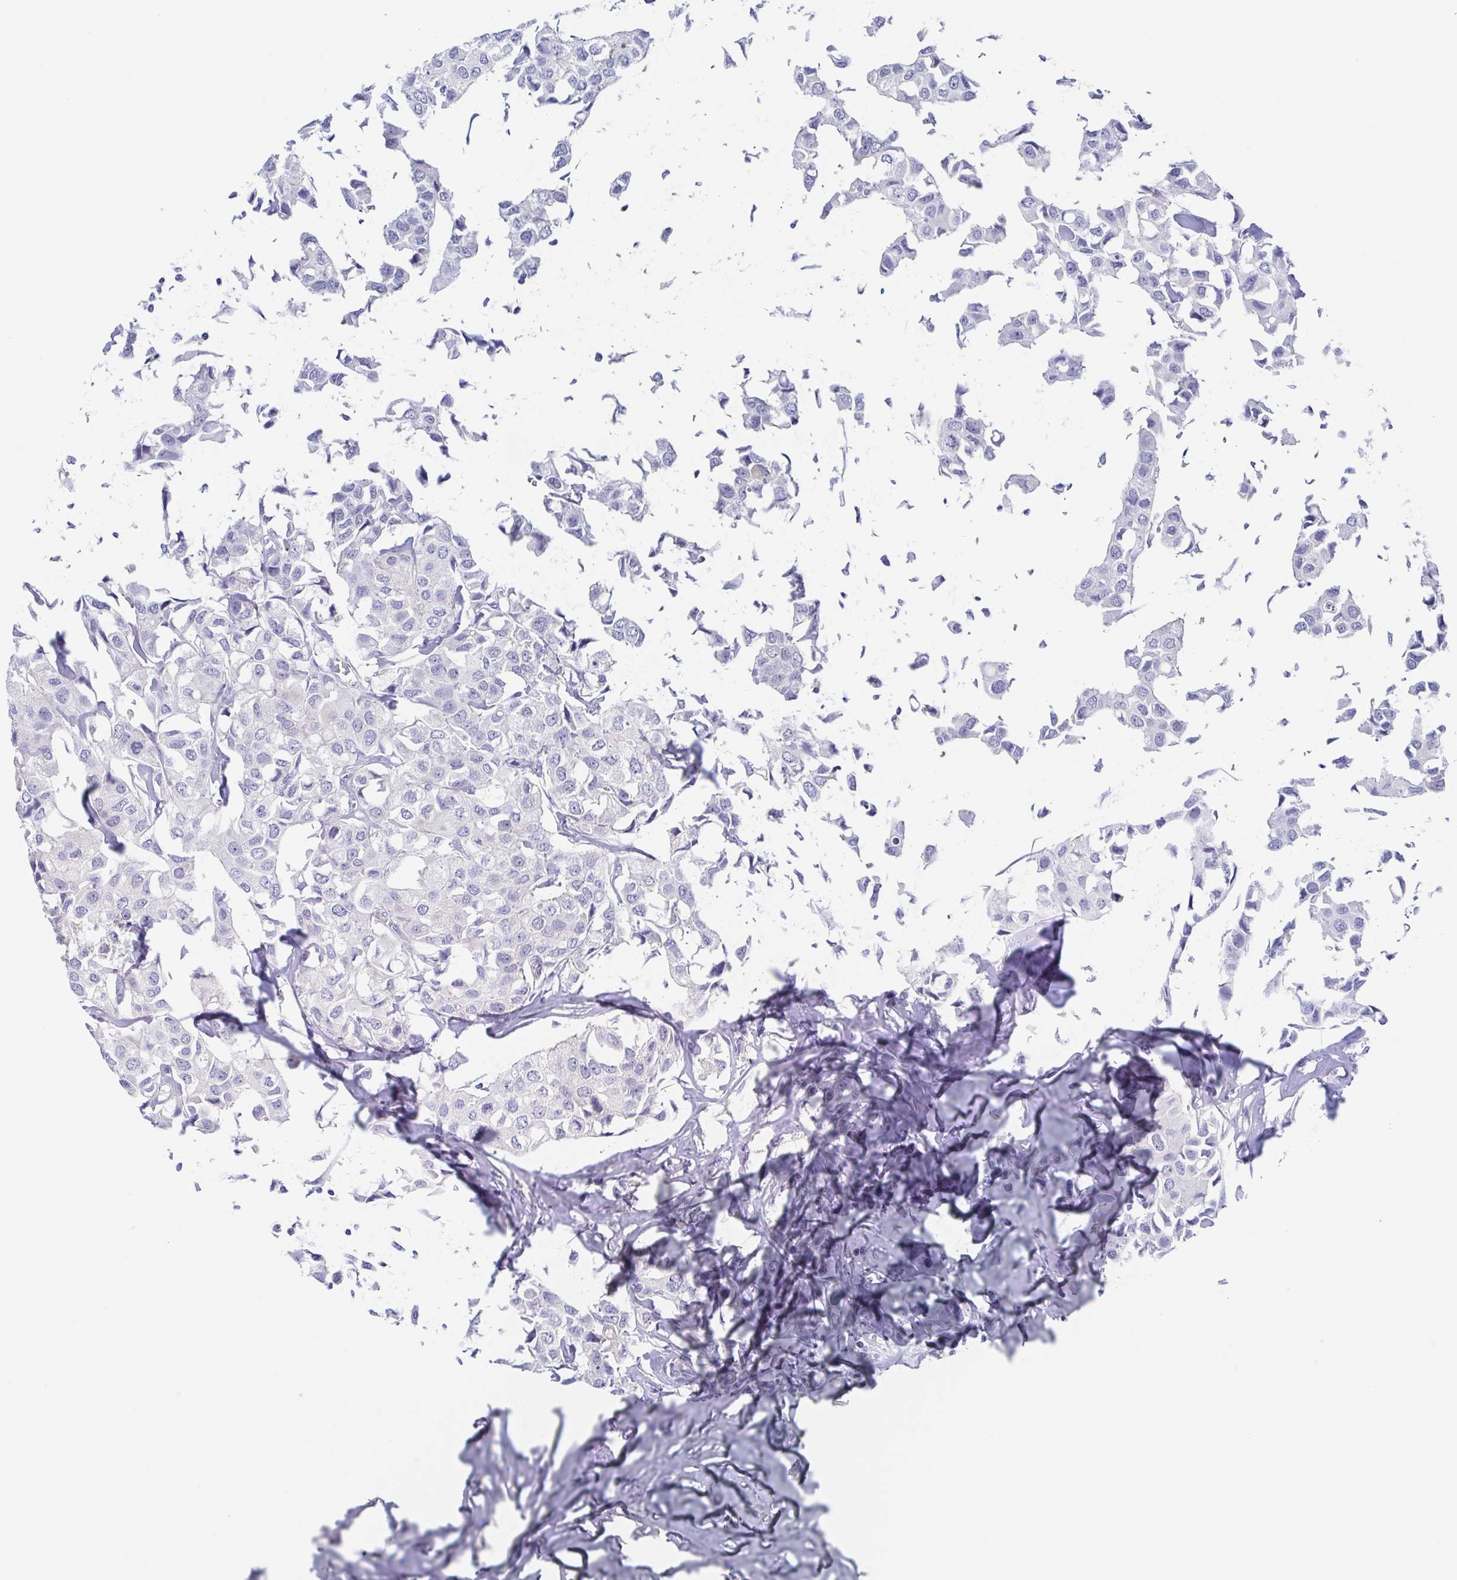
{"staining": {"intensity": "negative", "quantity": "none", "location": "none"}, "tissue": "breast cancer", "cell_type": "Tumor cells", "image_type": "cancer", "snomed": [{"axis": "morphology", "description": "Duct carcinoma"}, {"axis": "topography", "description": "Breast"}], "caption": "DAB (3,3'-diaminobenzidine) immunohistochemical staining of human infiltrating ductal carcinoma (breast) shows no significant positivity in tumor cells.", "gene": "TEX12", "patient": {"sex": "female", "age": 80}}